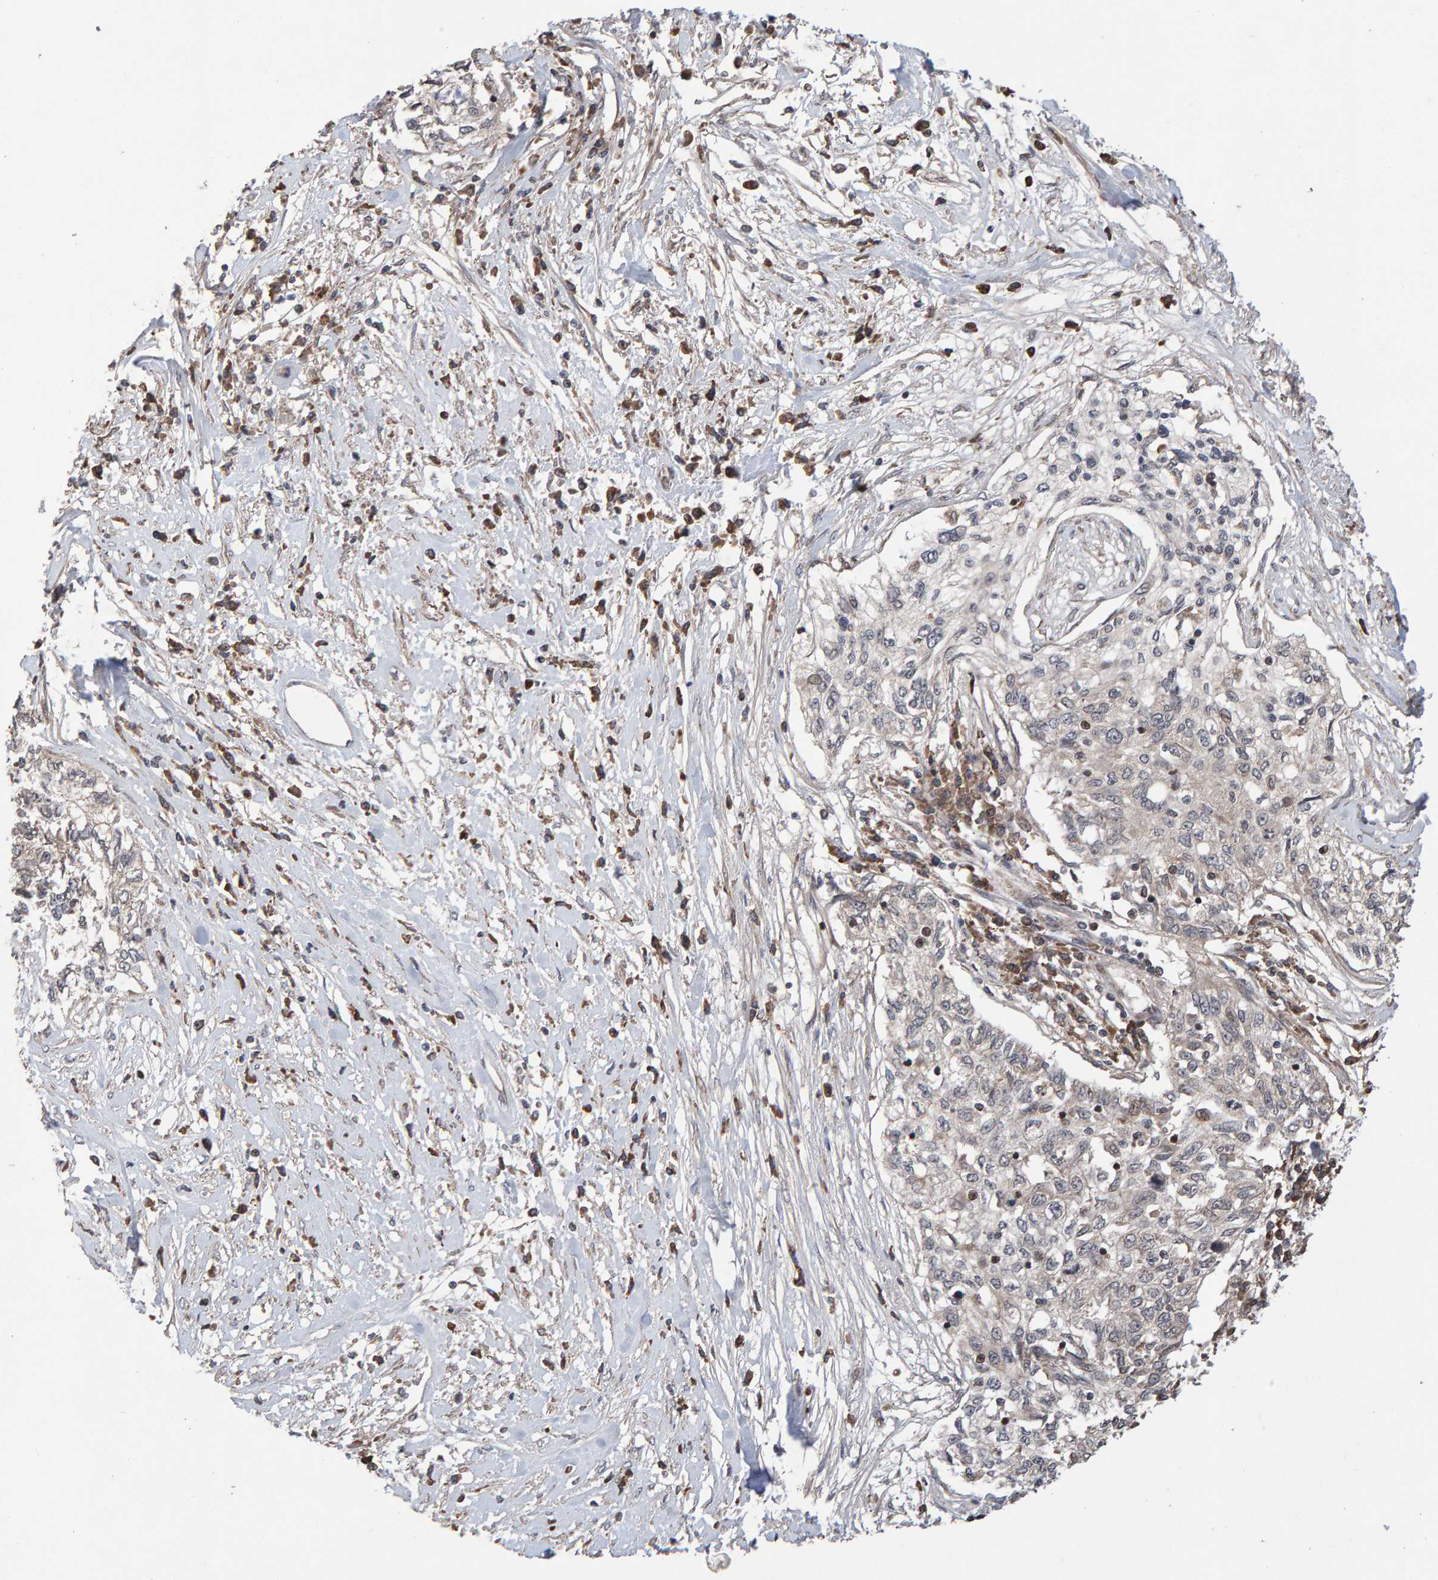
{"staining": {"intensity": "negative", "quantity": "none", "location": "none"}, "tissue": "cervical cancer", "cell_type": "Tumor cells", "image_type": "cancer", "snomed": [{"axis": "morphology", "description": "Squamous cell carcinoma, NOS"}, {"axis": "topography", "description": "Cervix"}], "caption": "A high-resolution image shows immunohistochemistry (IHC) staining of squamous cell carcinoma (cervical), which displays no significant staining in tumor cells.", "gene": "PECR", "patient": {"sex": "female", "age": 57}}